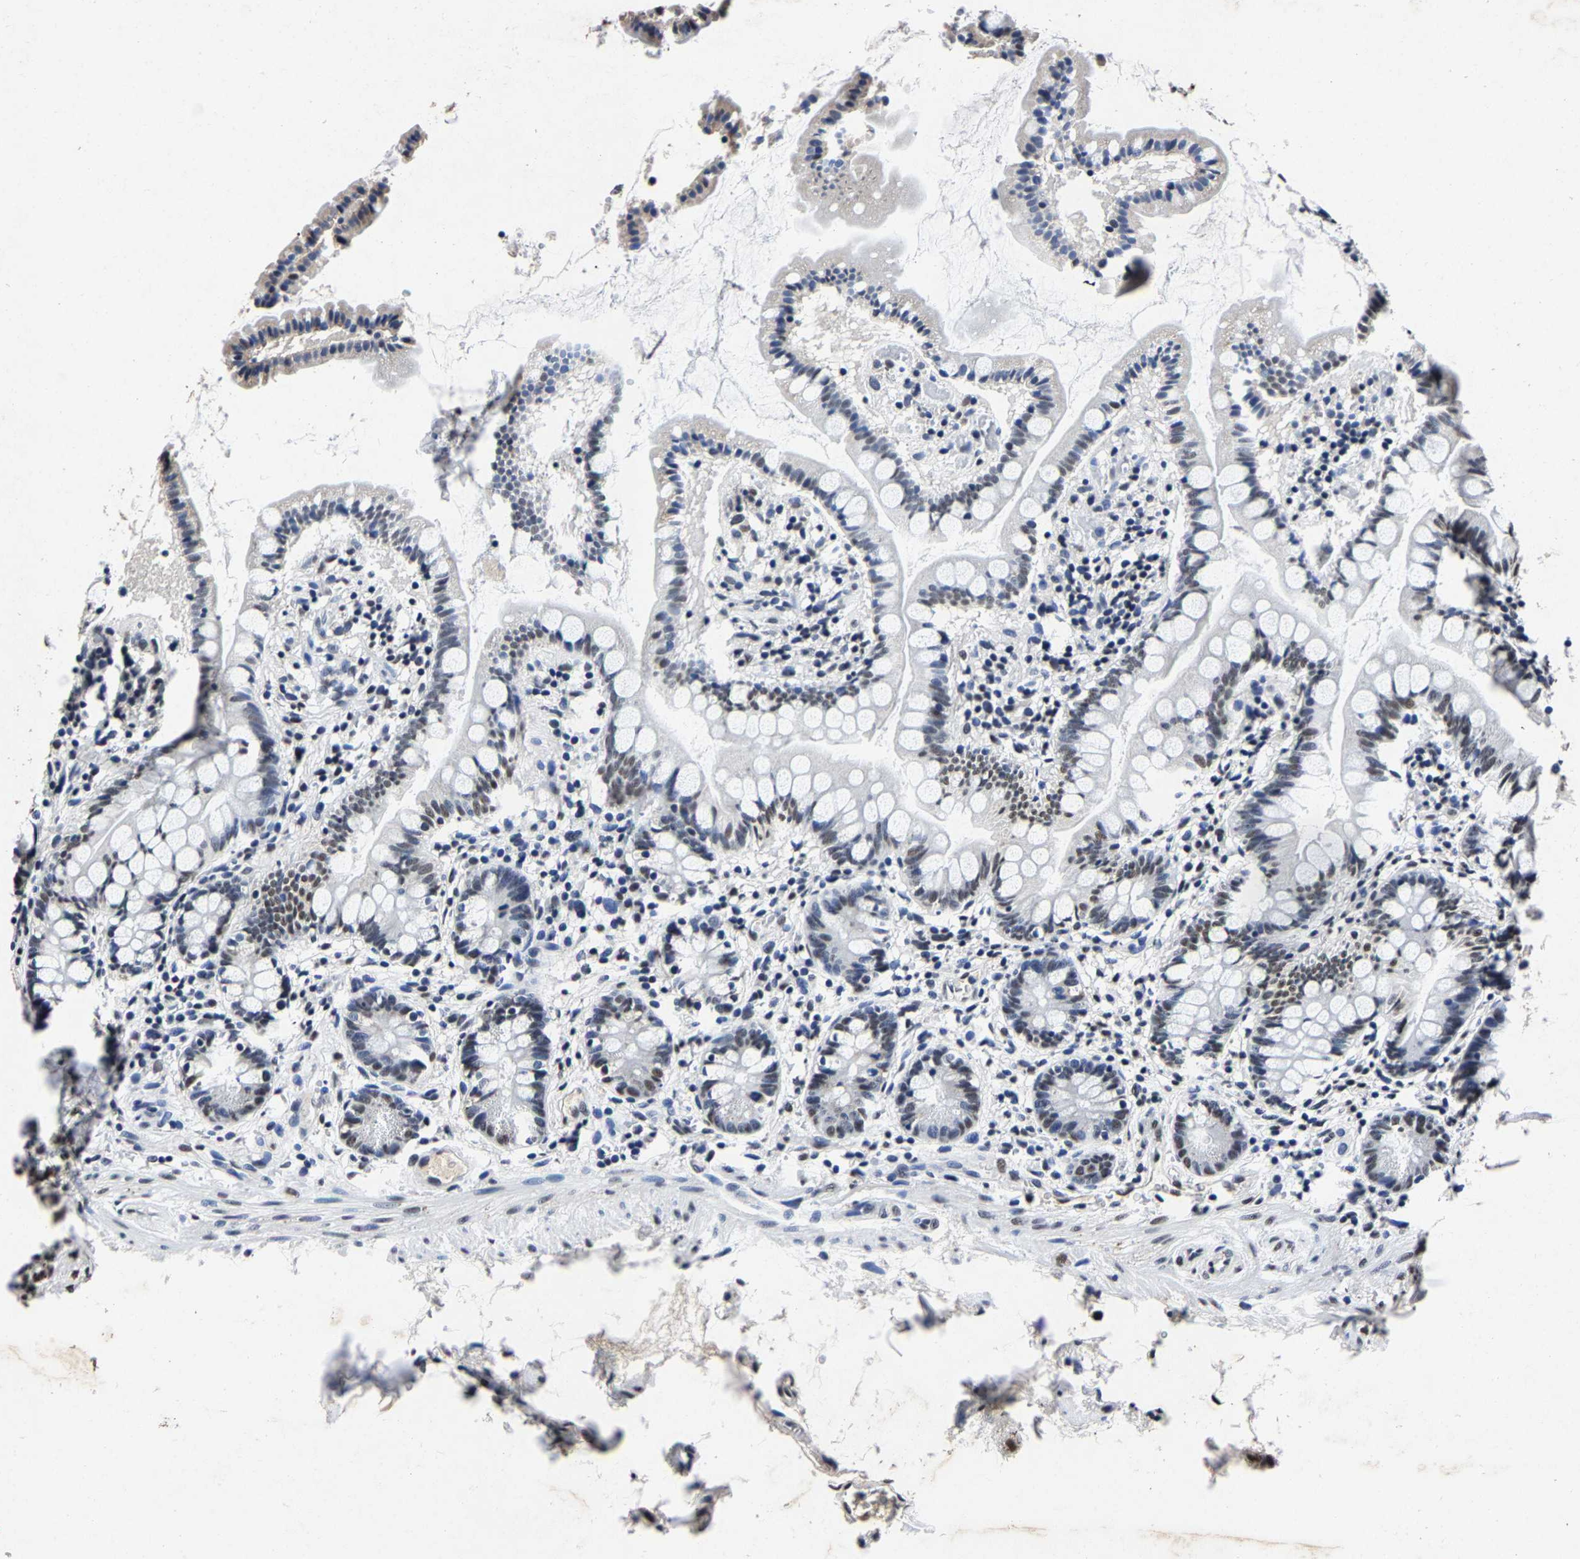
{"staining": {"intensity": "strong", "quantity": "25%-75%", "location": "nuclear"}, "tissue": "small intestine", "cell_type": "Glandular cells", "image_type": "normal", "snomed": [{"axis": "morphology", "description": "Normal tissue, NOS"}, {"axis": "topography", "description": "Small intestine"}], "caption": "Benign small intestine was stained to show a protein in brown. There is high levels of strong nuclear staining in about 25%-75% of glandular cells.", "gene": "RBM45", "patient": {"sex": "female", "age": 84}}